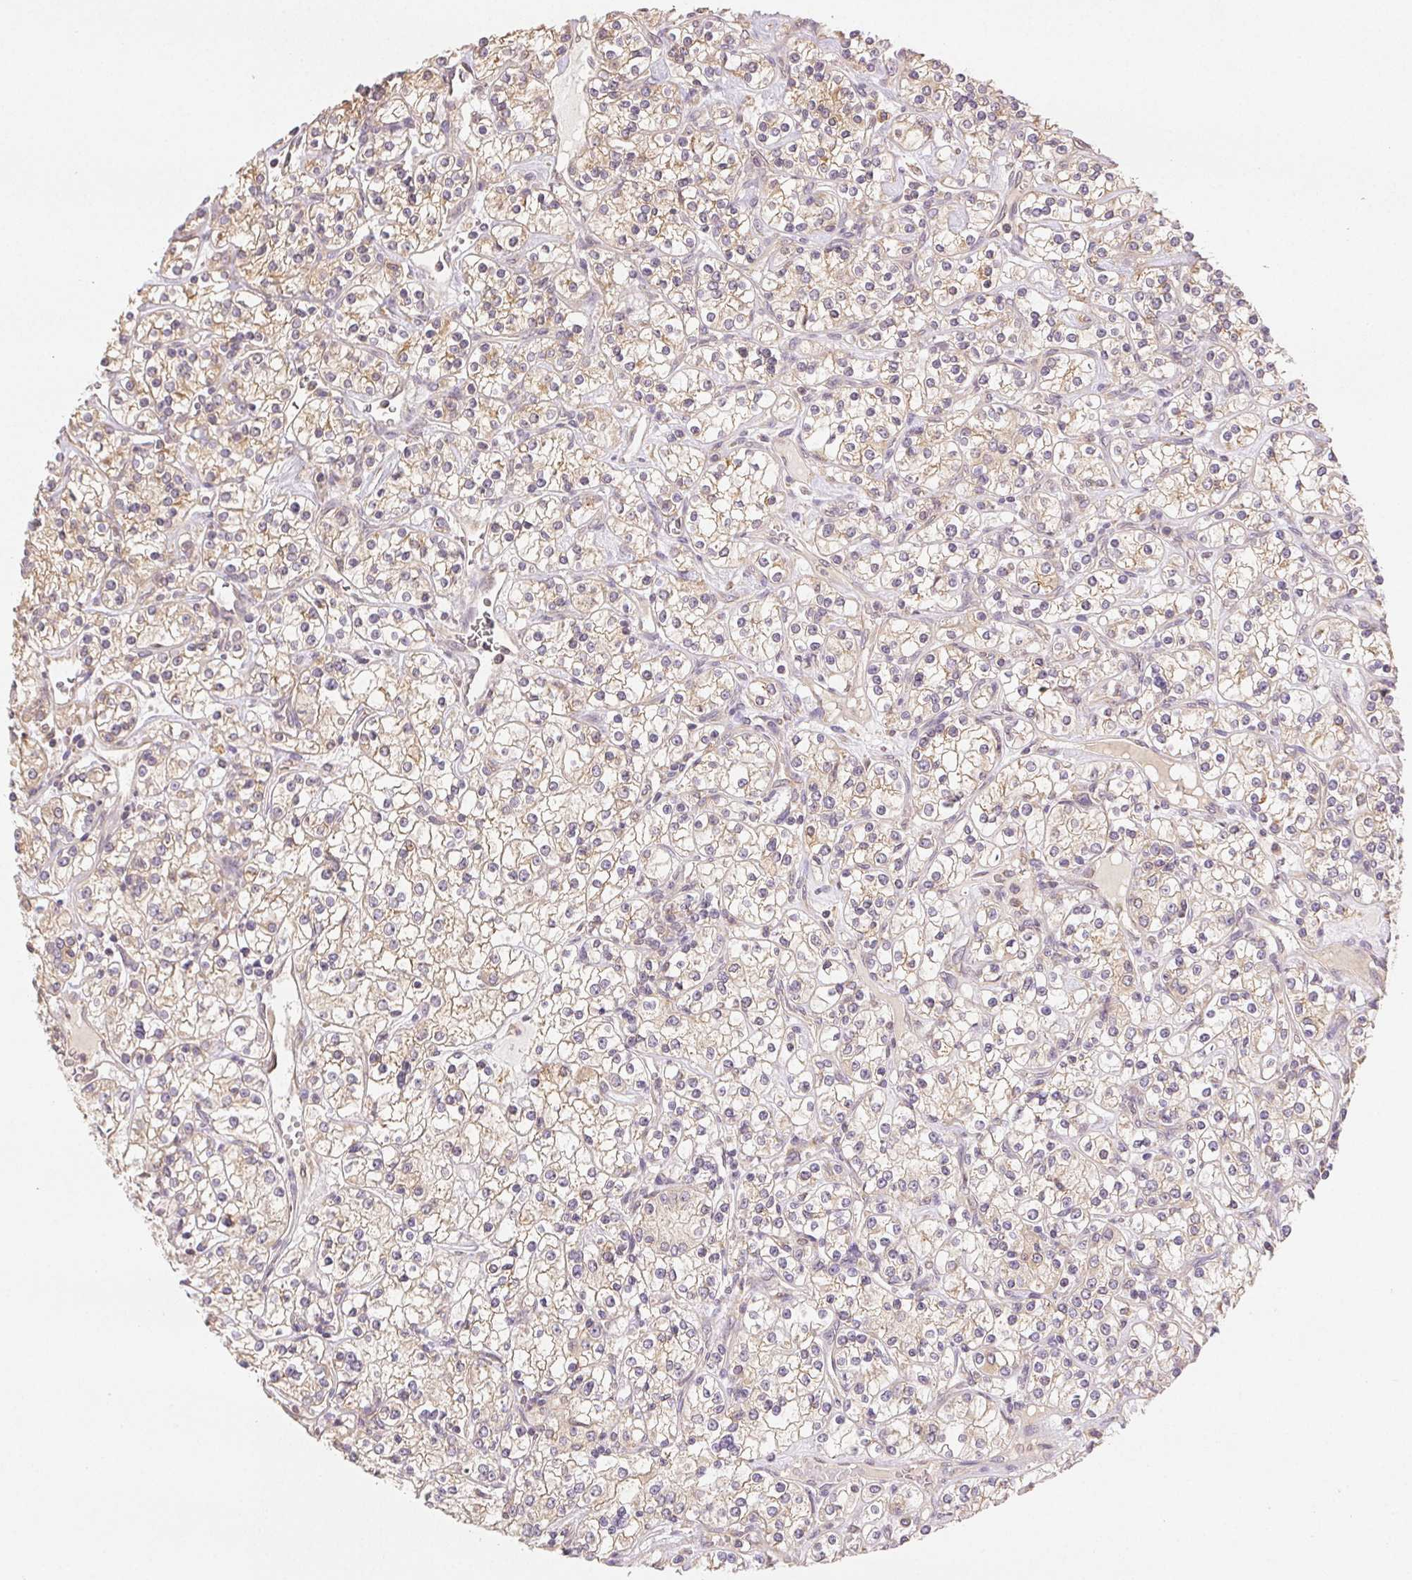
{"staining": {"intensity": "weak", "quantity": "25%-75%", "location": "cytoplasmic/membranous"}, "tissue": "renal cancer", "cell_type": "Tumor cells", "image_type": "cancer", "snomed": [{"axis": "morphology", "description": "Adenocarcinoma, NOS"}, {"axis": "topography", "description": "Kidney"}], "caption": "Adenocarcinoma (renal) stained for a protein (brown) reveals weak cytoplasmic/membranous positive expression in about 25%-75% of tumor cells.", "gene": "SEZ6L2", "patient": {"sex": "male", "age": 77}}